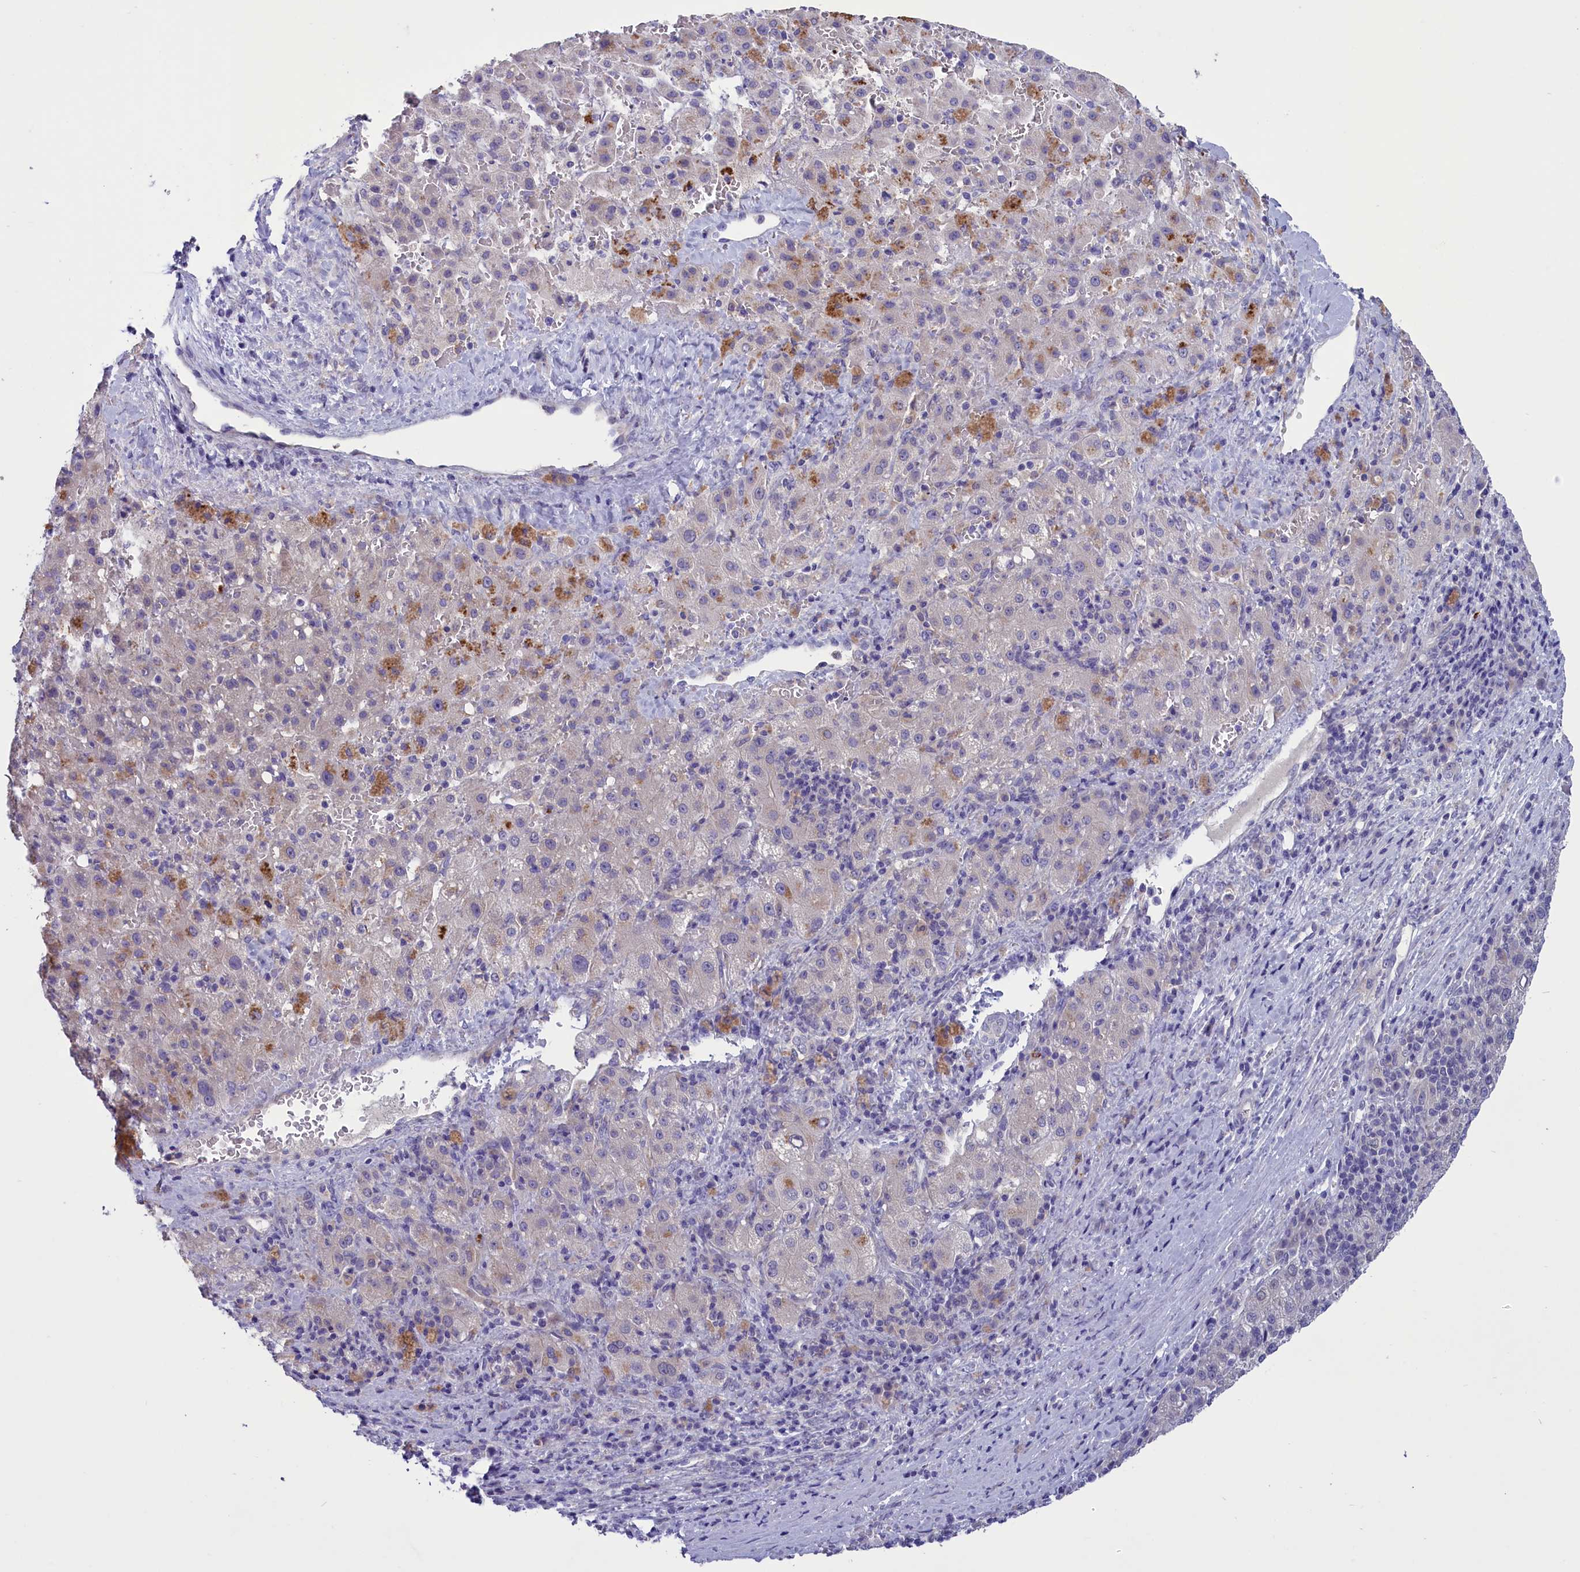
{"staining": {"intensity": "negative", "quantity": "none", "location": "none"}, "tissue": "liver cancer", "cell_type": "Tumor cells", "image_type": "cancer", "snomed": [{"axis": "morphology", "description": "Carcinoma, Hepatocellular, NOS"}, {"axis": "topography", "description": "Liver"}], "caption": "High power microscopy micrograph of an immunohistochemistry (IHC) image of liver cancer (hepatocellular carcinoma), revealing no significant expression in tumor cells. The staining is performed using DAB brown chromogen with nuclei counter-stained in using hematoxylin.", "gene": "ENPP6", "patient": {"sex": "female", "age": 58}}